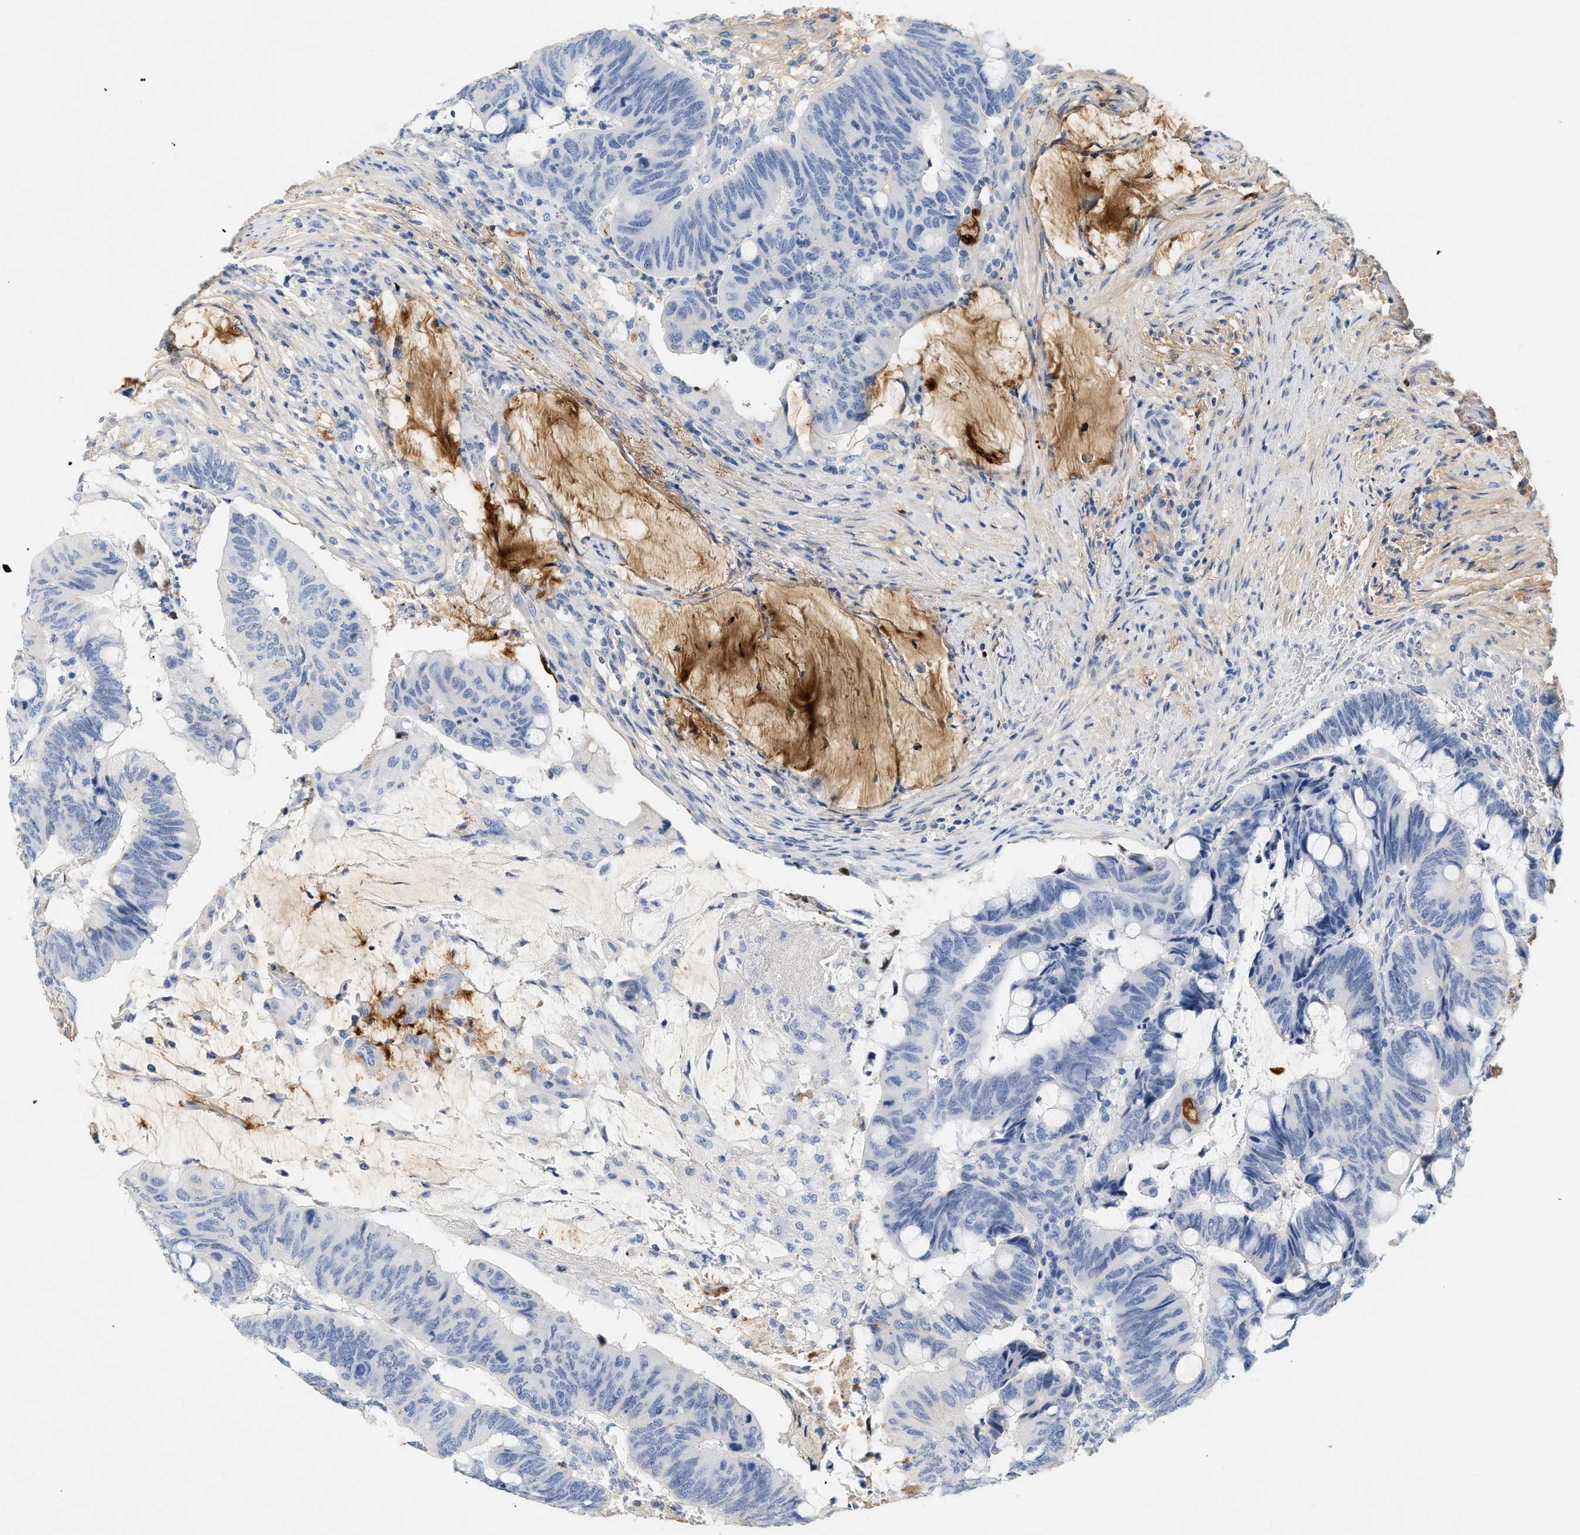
{"staining": {"intensity": "negative", "quantity": "none", "location": "none"}, "tissue": "colorectal cancer", "cell_type": "Tumor cells", "image_type": "cancer", "snomed": [{"axis": "morphology", "description": "Normal tissue, NOS"}, {"axis": "morphology", "description": "Adenocarcinoma, NOS"}, {"axis": "topography", "description": "Rectum"}, {"axis": "topography", "description": "Peripheral nerve tissue"}], "caption": "A high-resolution image shows IHC staining of adenocarcinoma (colorectal), which displays no significant positivity in tumor cells.", "gene": "CFH", "patient": {"sex": "male", "age": 92}}